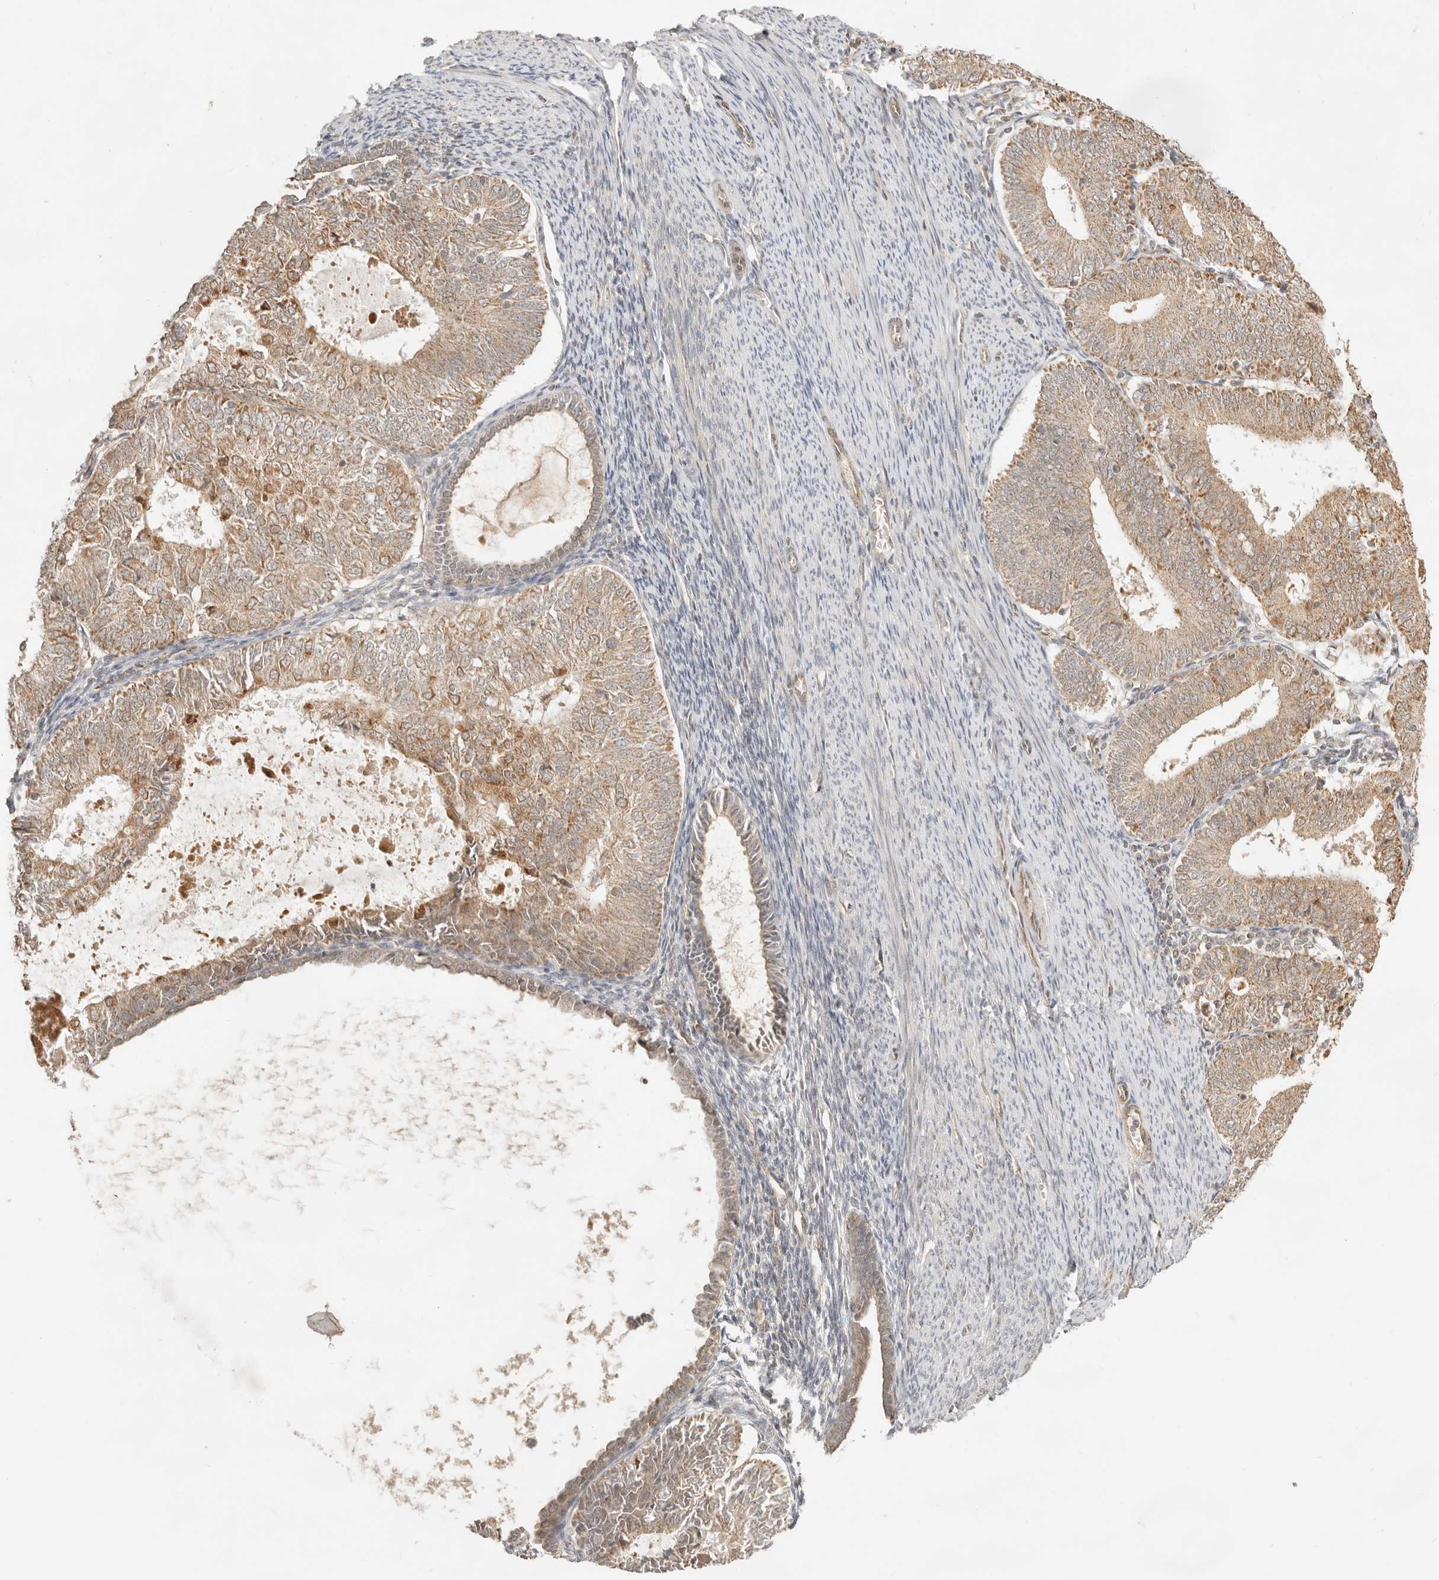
{"staining": {"intensity": "moderate", "quantity": ">75%", "location": "cytoplasmic/membranous"}, "tissue": "endometrial cancer", "cell_type": "Tumor cells", "image_type": "cancer", "snomed": [{"axis": "morphology", "description": "Adenocarcinoma, NOS"}, {"axis": "topography", "description": "Endometrium"}], "caption": "Immunohistochemical staining of endometrial cancer shows medium levels of moderate cytoplasmic/membranous protein staining in approximately >75% of tumor cells.", "gene": "BAALC", "patient": {"sex": "female", "age": 57}}